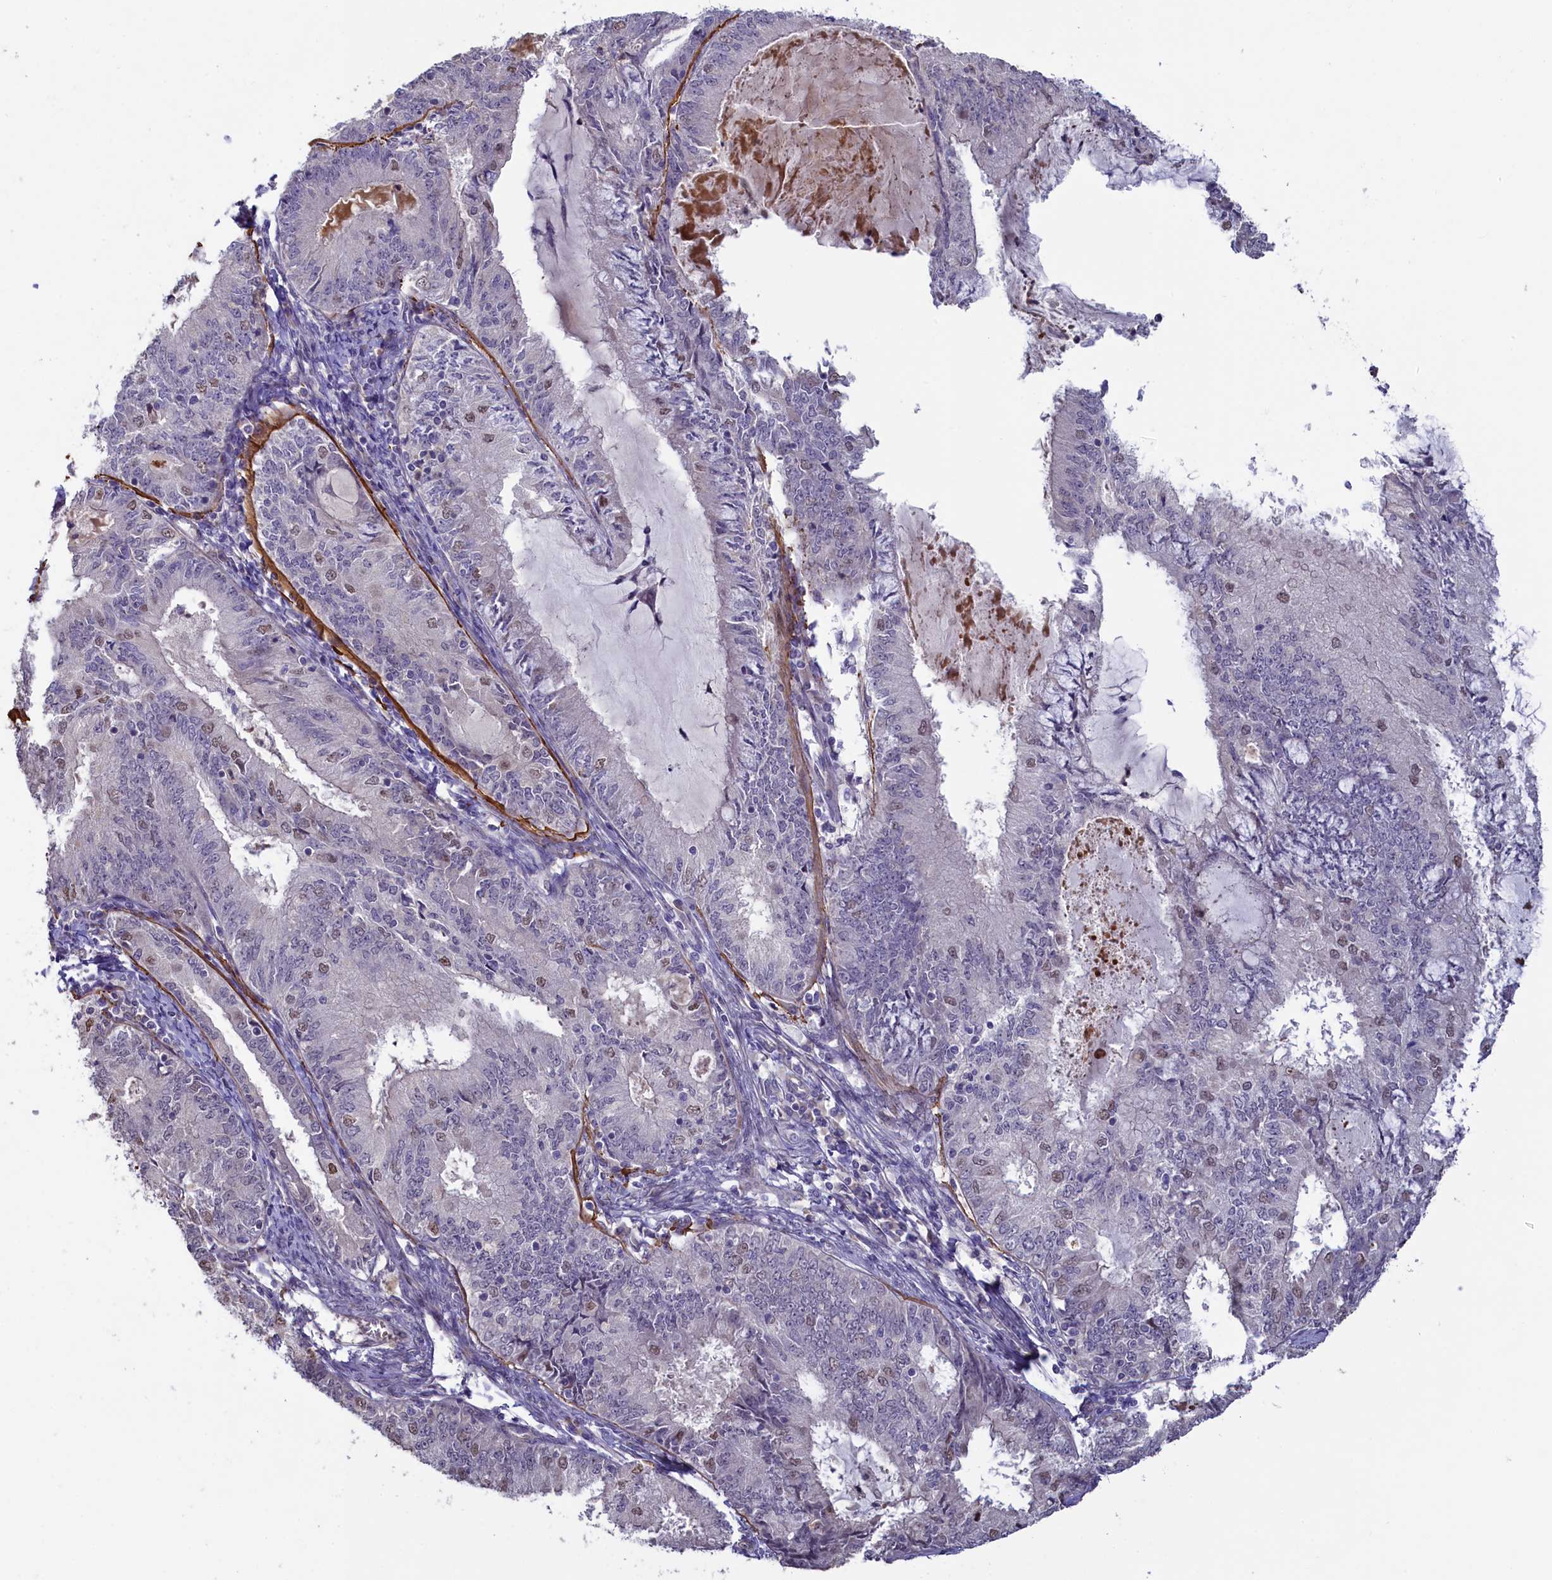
{"staining": {"intensity": "weak", "quantity": "<25%", "location": "nuclear"}, "tissue": "endometrial cancer", "cell_type": "Tumor cells", "image_type": "cancer", "snomed": [{"axis": "morphology", "description": "Adenocarcinoma, NOS"}, {"axis": "topography", "description": "Endometrium"}], "caption": "Tumor cells show no significant staining in endometrial adenocarcinoma. (DAB IHC visualized using brightfield microscopy, high magnification).", "gene": "MYO16", "patient": {"sex": "female", "age": 57}}